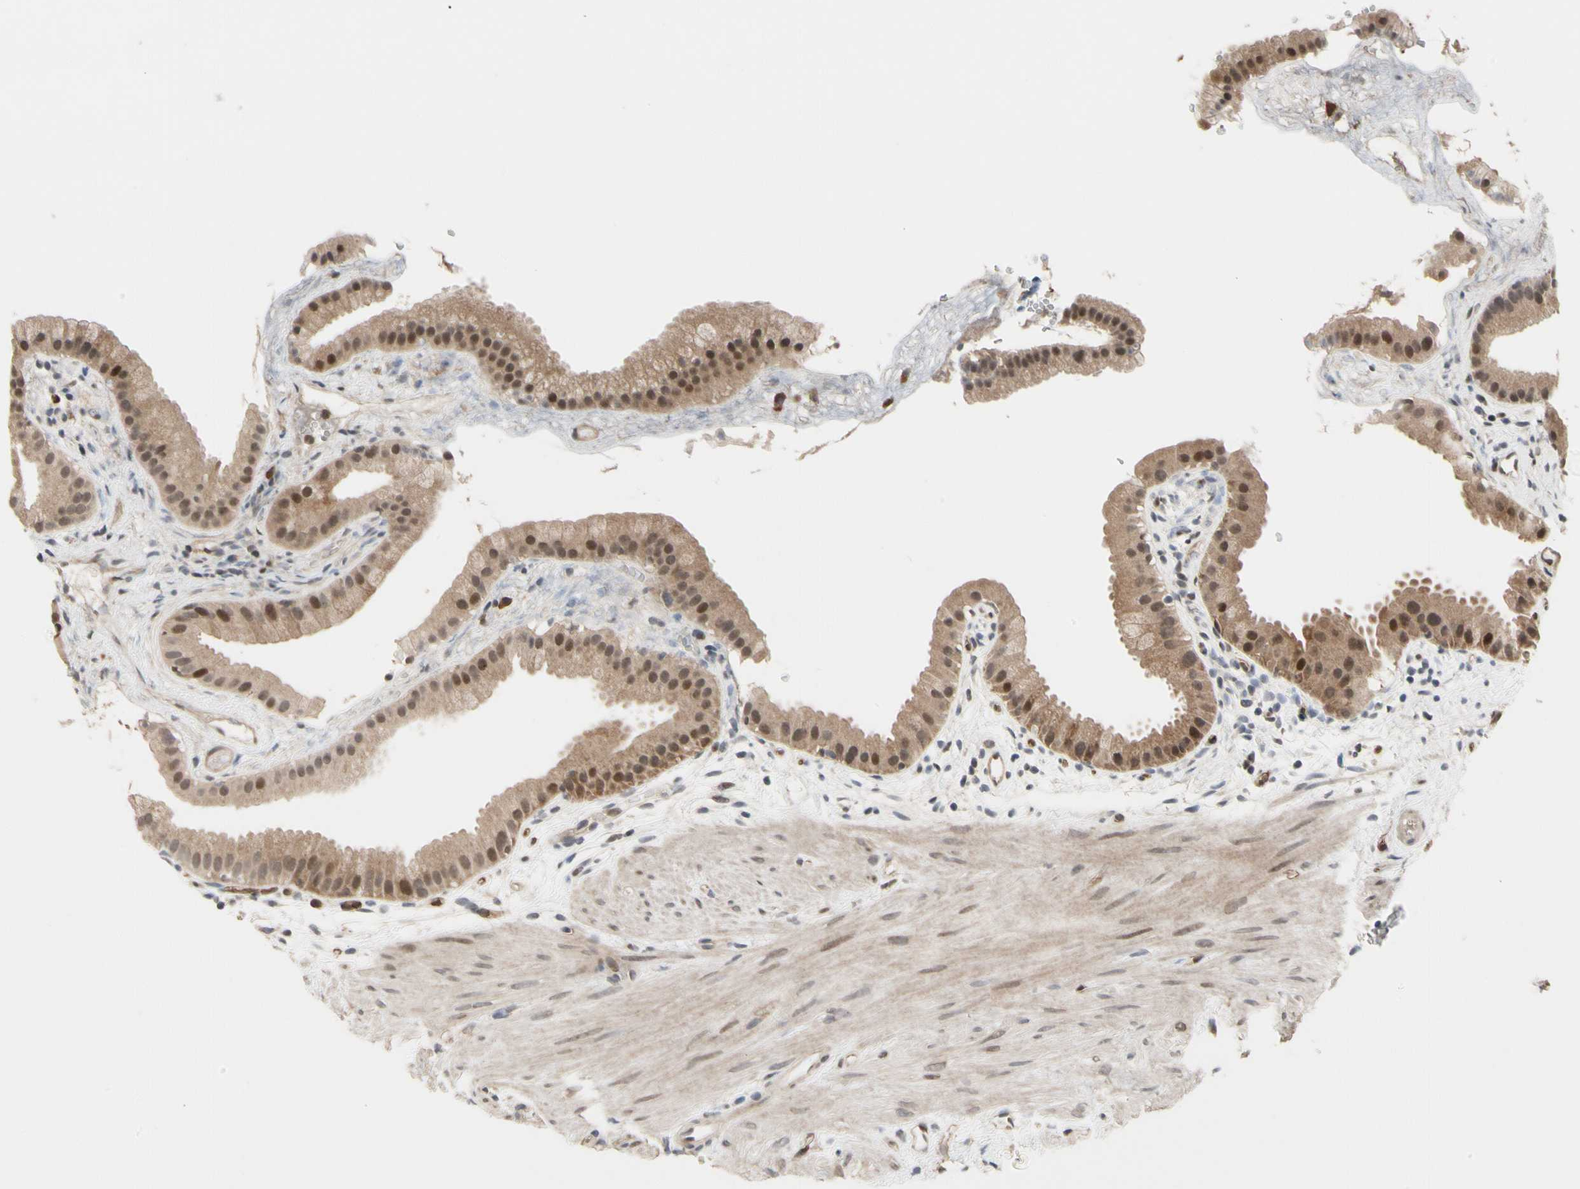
{"staining": {"intensity": "moderate", "quantity": ">75%", "location": "cytoplasmic/membranous,nuclear"}, "tissue": "gallbladder", "cell_type": "Glandular cells", "image_type": "normal", "snomed": [{"axis": "morphology", "description": "Normal tissue, NOS"}, {"axis": "topography", "description": "Gallbladder"}], "caption": "Gallbladder stained with a protein marker shows moderate staining in glandular cells.", "gene": "CYTIP", "patient": {"sex": "female", "age": 64}}